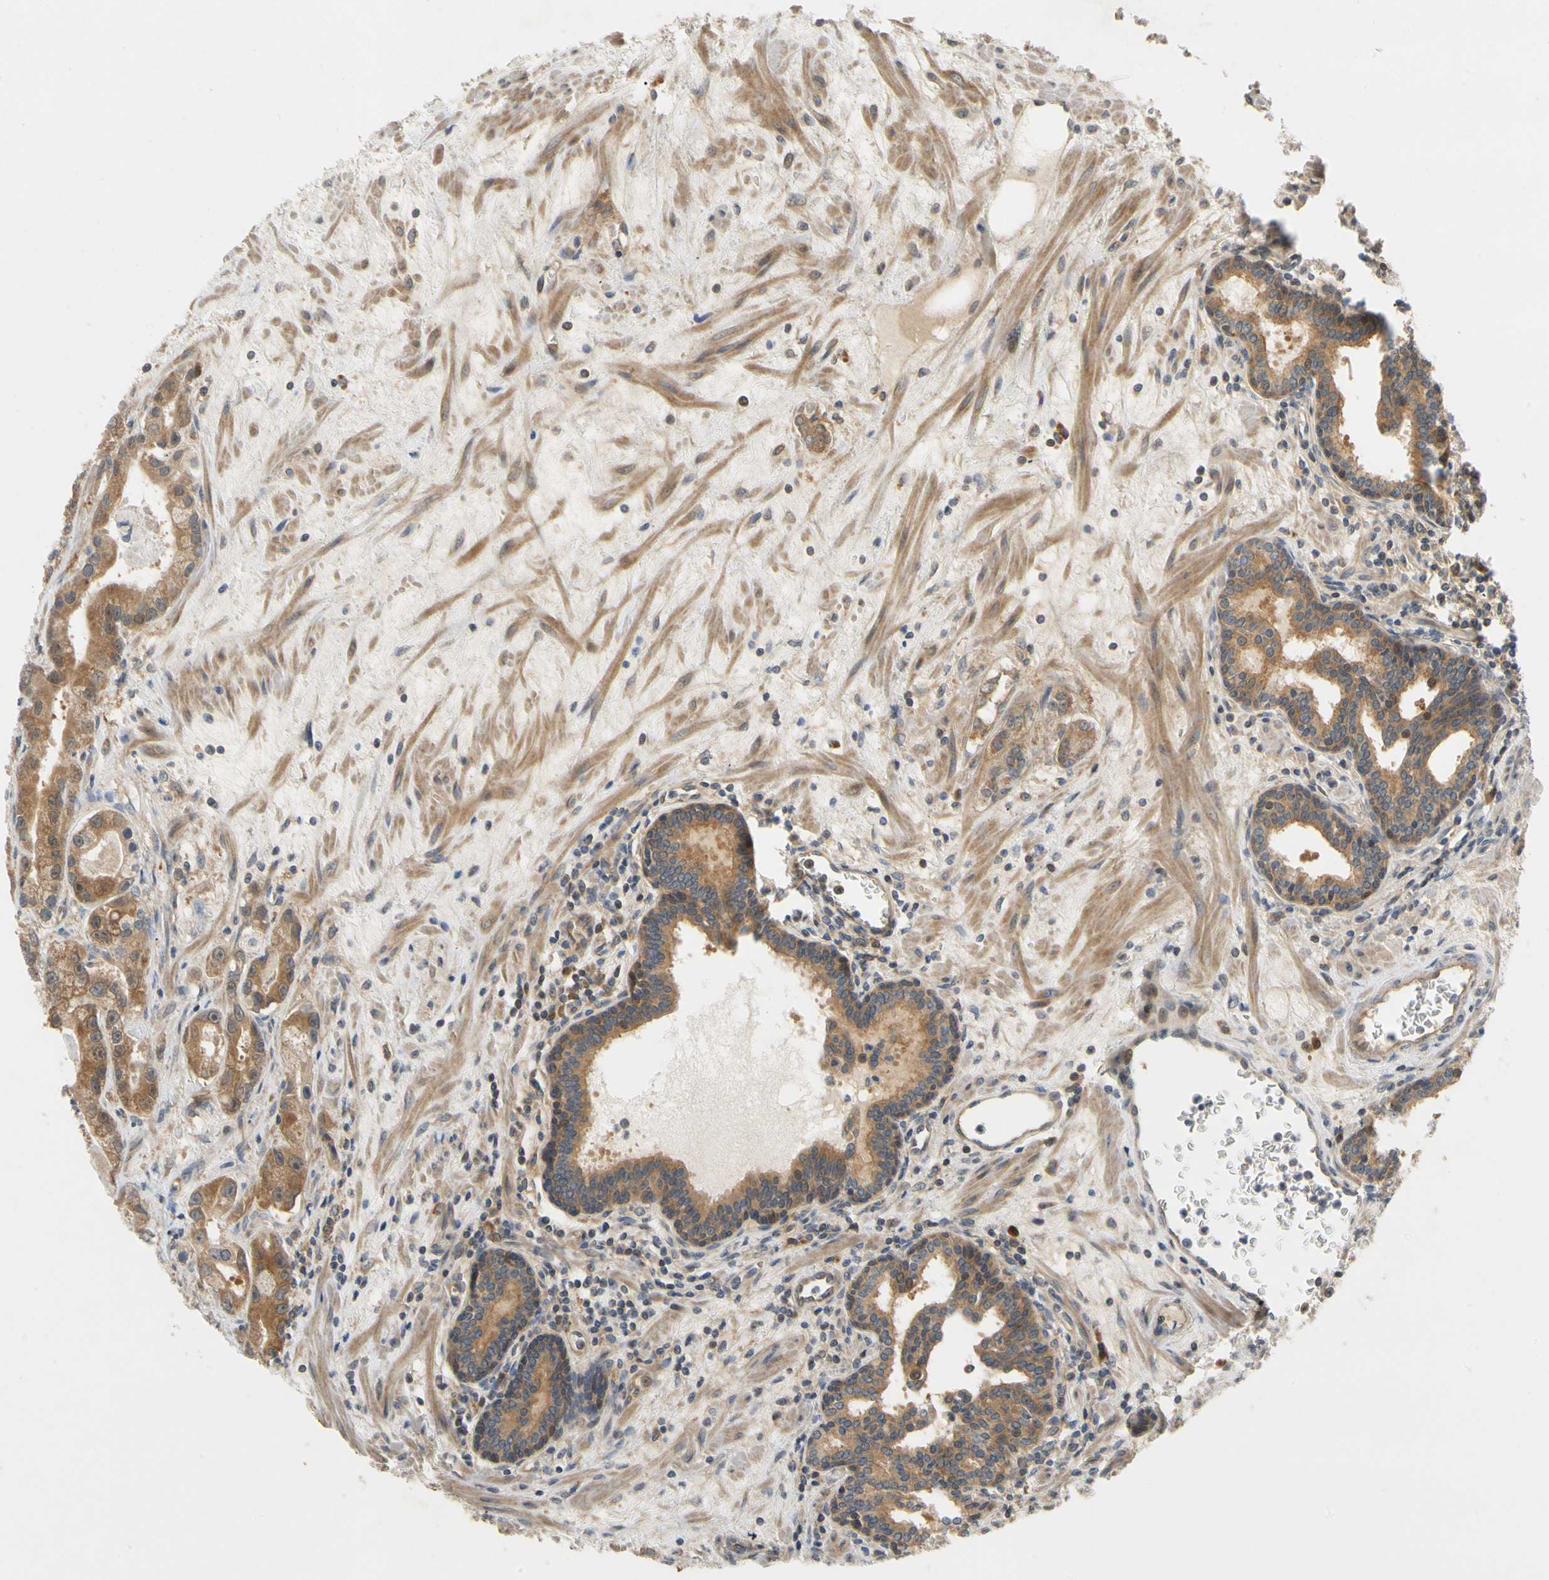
{"staining": {"intensity": "strong", "quantity": ">75%", "location": "cytoplasmic/membranous,nuclear"}, "tissue": "prostate cancer", "cell_type": "Tumor cells", "image_type": "cancer", "snomed": [{"axis": "morphology", "description": "Adenocarcinoma, Low grade"}, {"axis": "topography", "description": "Prostate"}], "caption": "An immunohistochemistry histopathology image of neoplastic tissue is shown. Protein staining in brown shows strong cytoplasmic/membranous and nuclear positivity in prostate cancer (low-grade adenocarcinoma) within tumor cells.", "gene": "TDRP", "patient": {"sex": "male", "age": 59}}